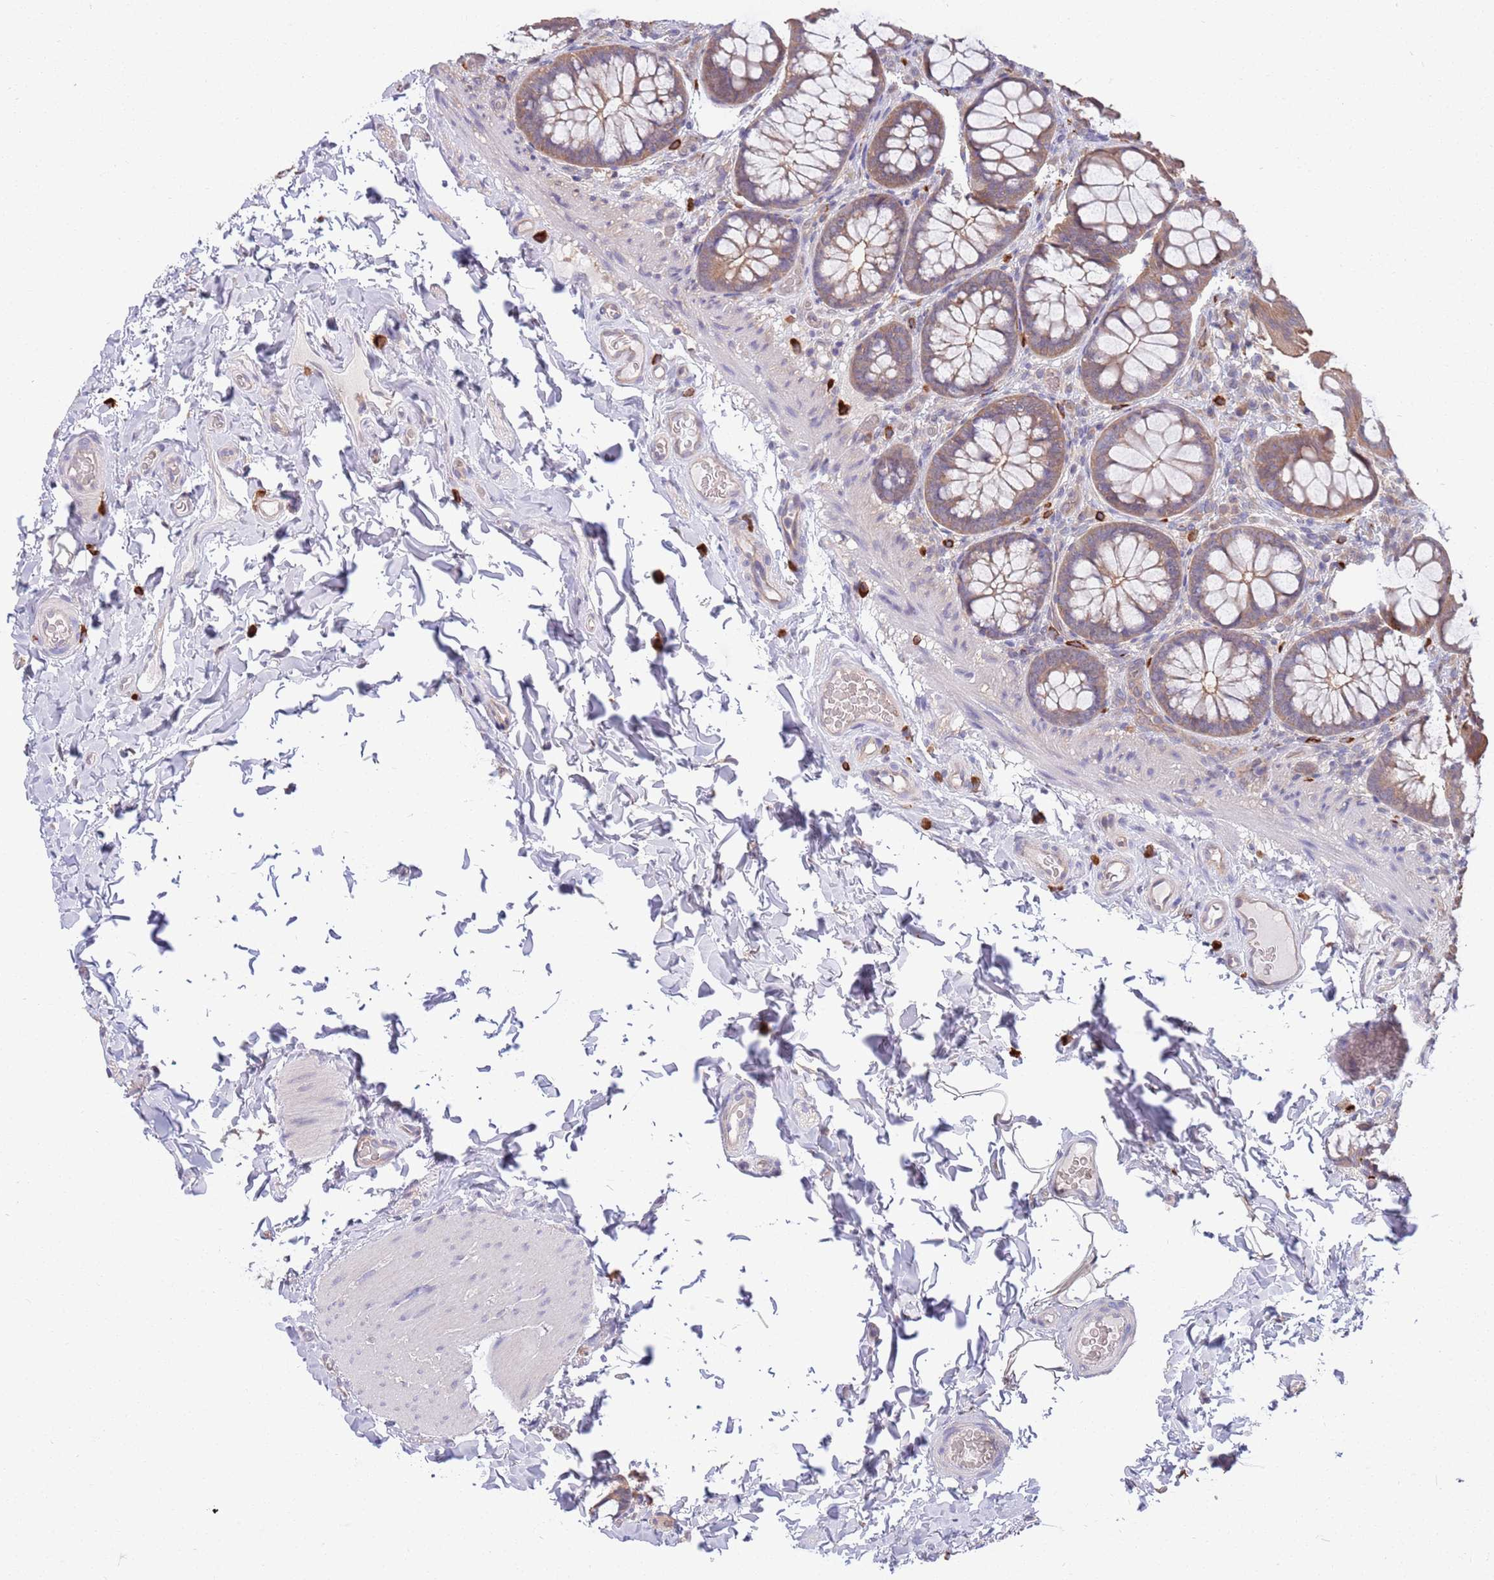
{"staining": {"intensity": "weak", "quantity": "<25%", "location": "cytoplasmic/membranous"}, "tissue": "colon", "cell_type": "Endothelial cells", "image_type": "normal", "snomed": [{"axis": "morphology", "description": "Normal tissue, NOS"}, {"axis": "topography", "description": "Colon"}], "caption": "A micrograph of colon stained for a protein displays no brown staining in endothelial cells. (DAB (3,3'-diaminobenzidine) immunohistochemistry (IHC) visualized using brightfield microscopy, high magnification).", "gene": "MARVELD2", "patient": {"sex": "male", "age": 46}}